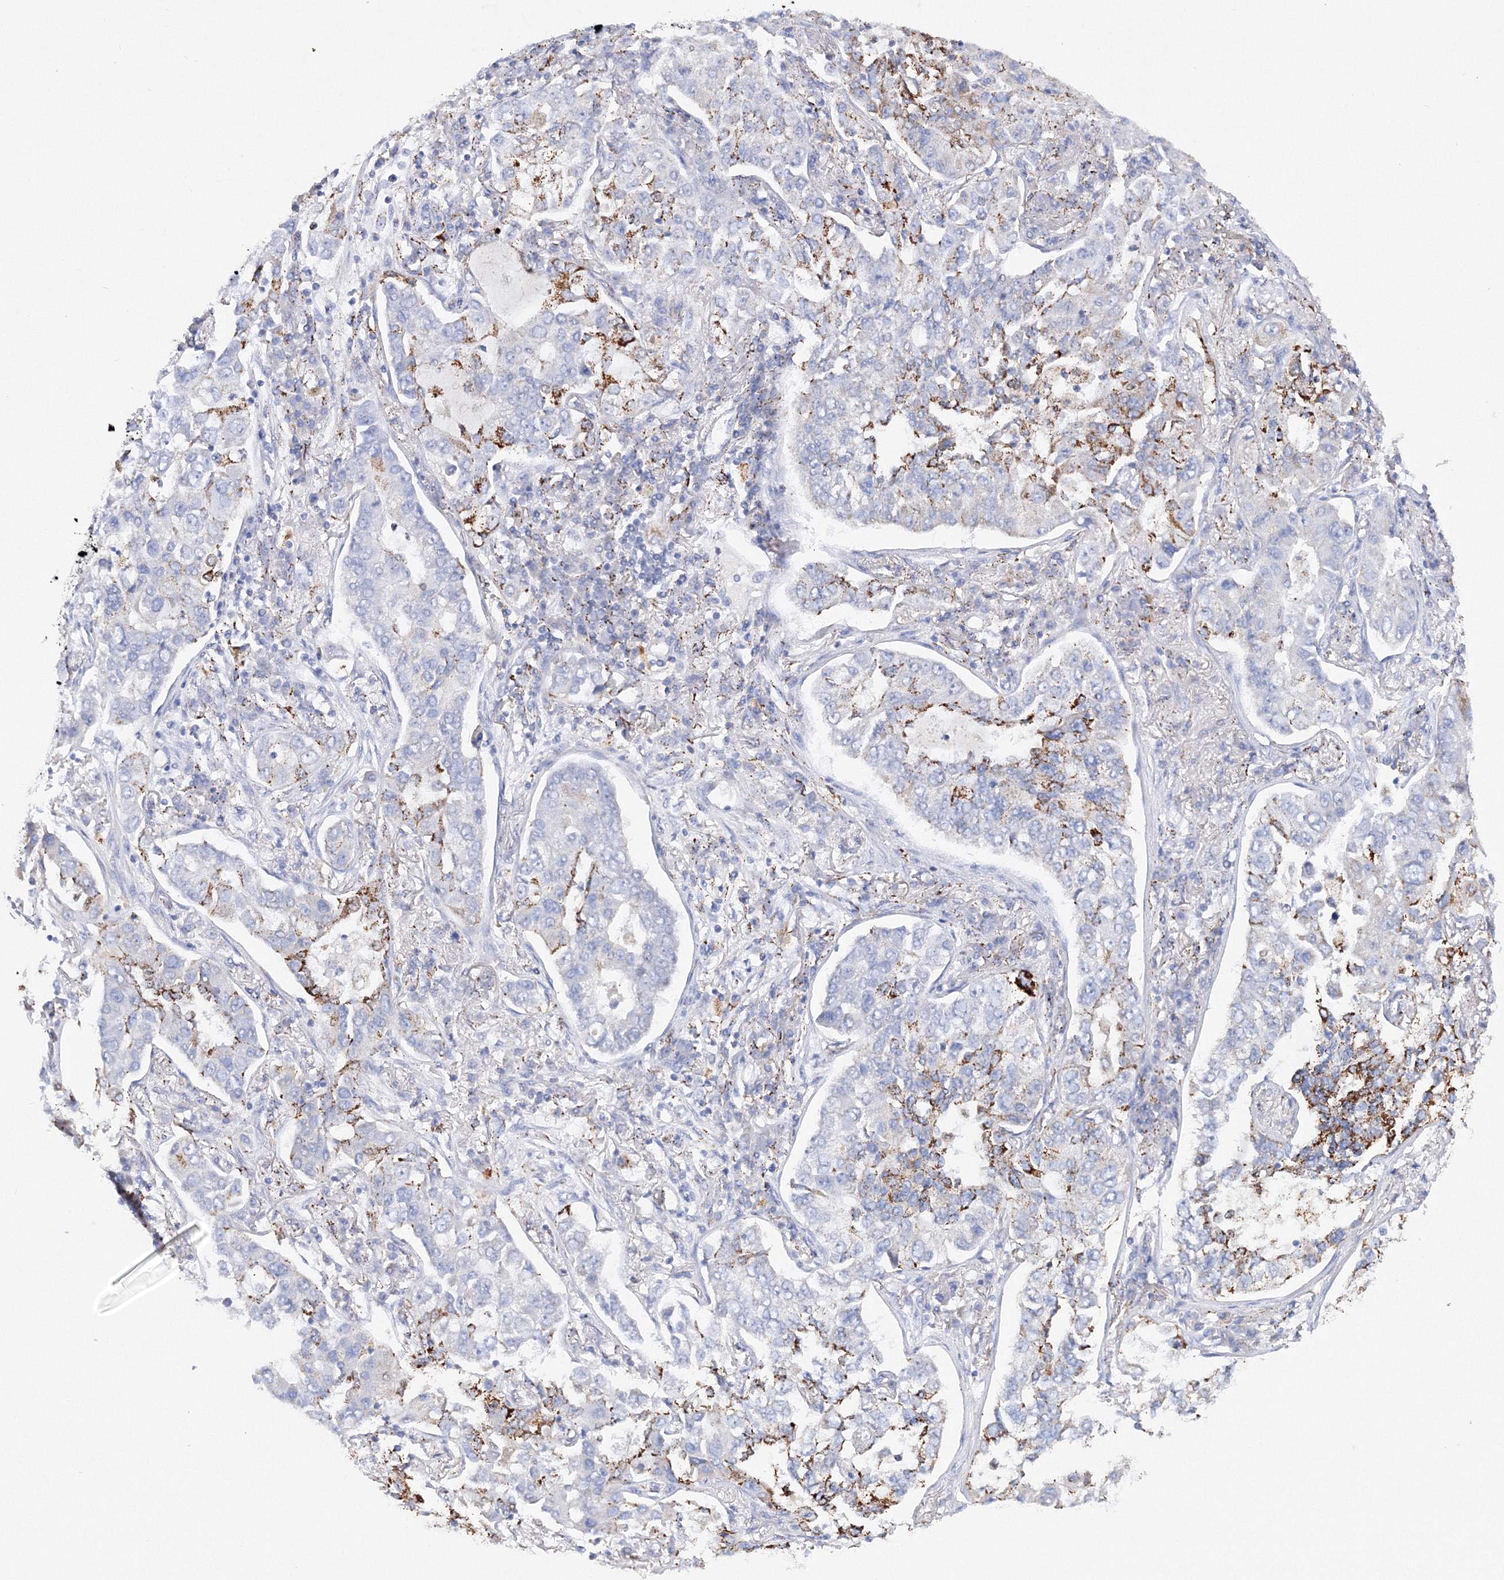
{"staining": {"intensity": "negative", "quantity": "none", "location": "none"}, "tissue": "lung cancer", "cell_type": "Tumor cells", "image_type": "cancer", "snomed": [{"axis": "morphology", "description": "Adenocarcinoma, NOS"}, {"axis": "topography", "description": "Lung"}], "caption": "Tumor cells show no significant expression in lung cancer.", "gene": "MERTK", "patient": {"sex": "male", "age": 49}}